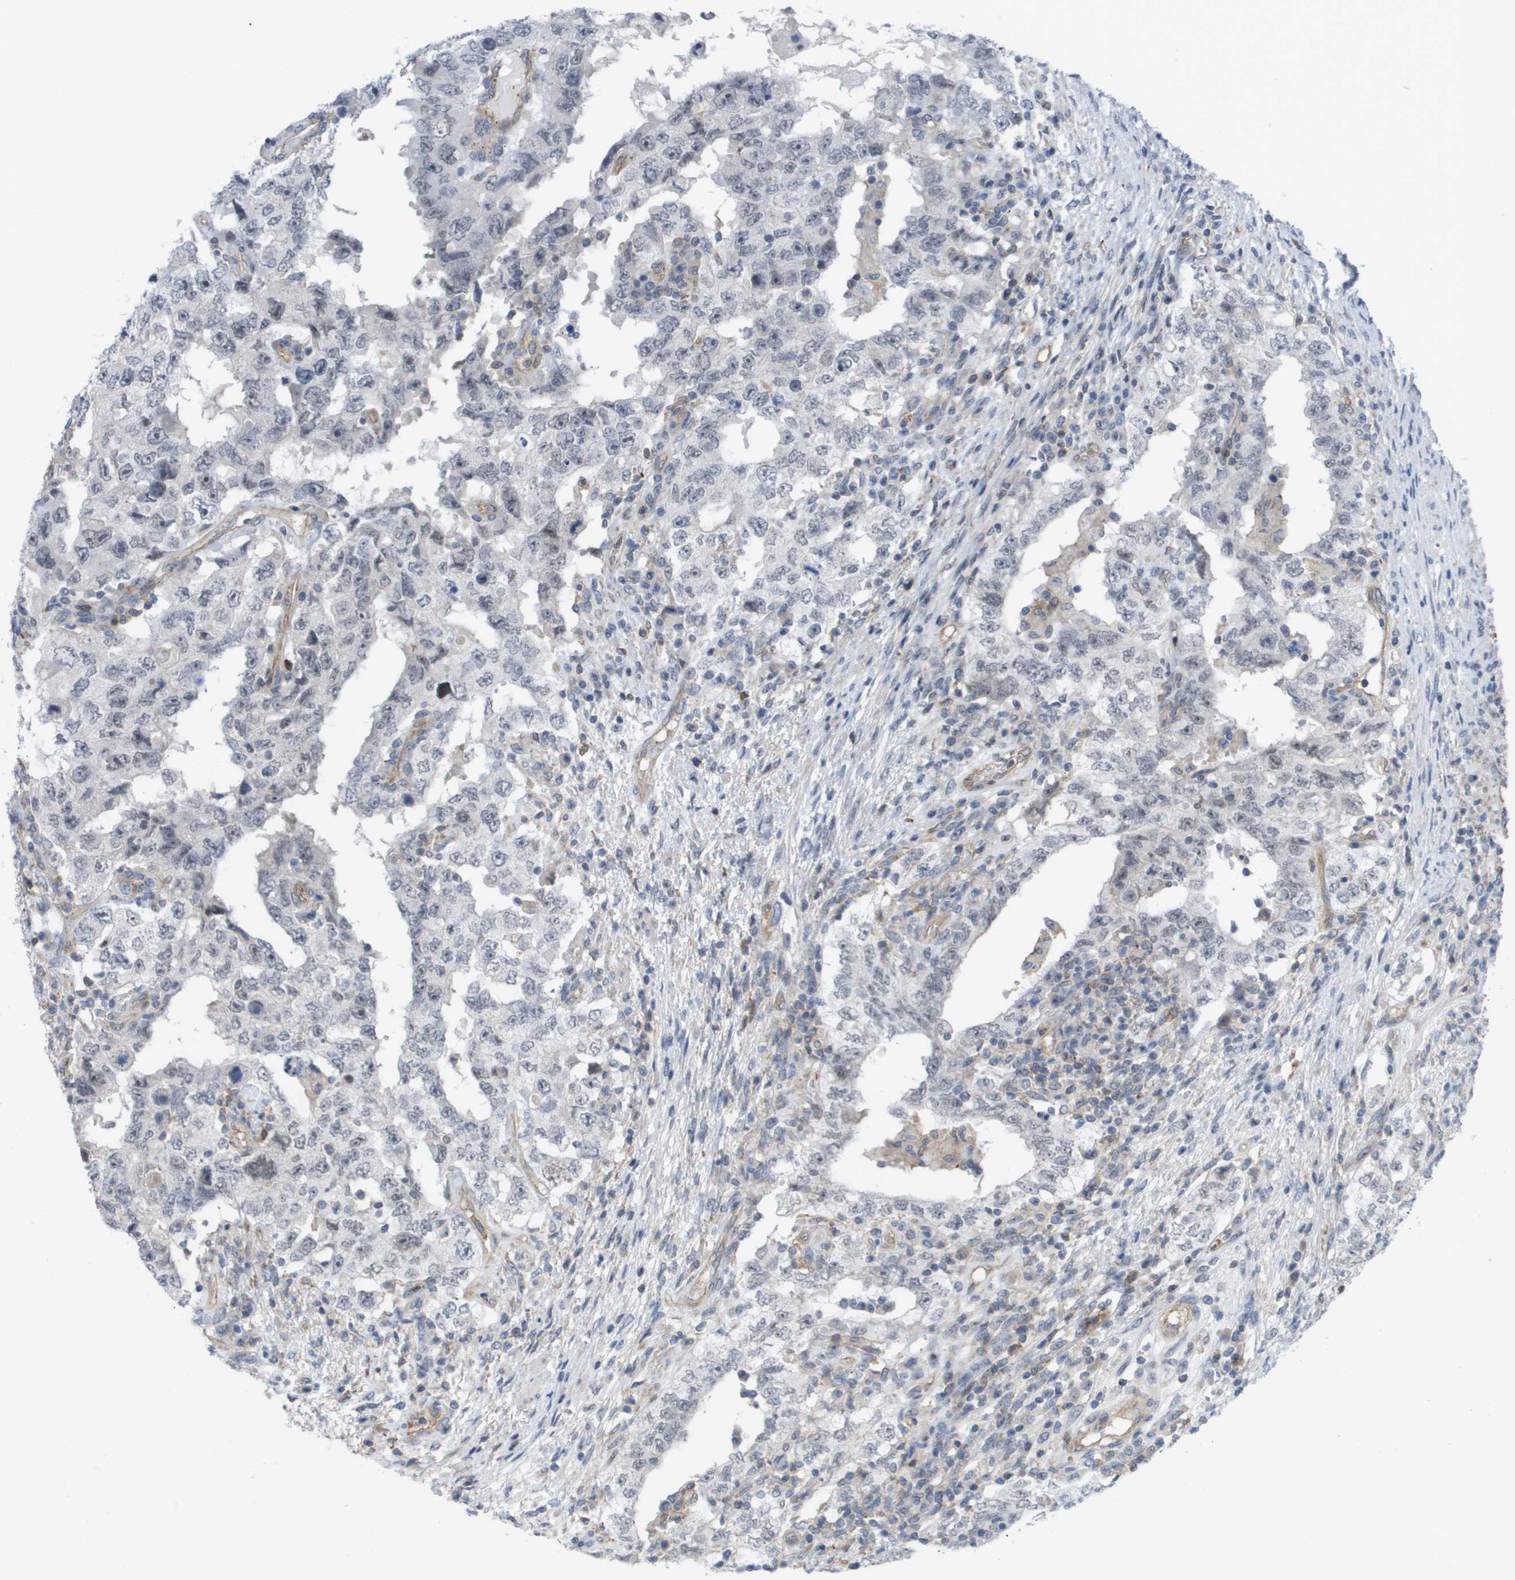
{"staining": {"intensity": "negative", "quantity": "none", "location": "none"}, "tissue": "testis cancer", "cell_type": "Tumor cells", "image_type": "cancer", "snomed": [{"axis": "morphology", "description": "Carcinoma, Embryonal, NOS"}, {"axis": "topography", "description": "Testis"}], "caption": "Immunohistochemistry (IHC) image of testis embryonal carcinoma stained for a protein (brown), which reveals no staining in tumor cells.", "gene": "MTARC2", "patient": {"sex": "male", "age": 26}}